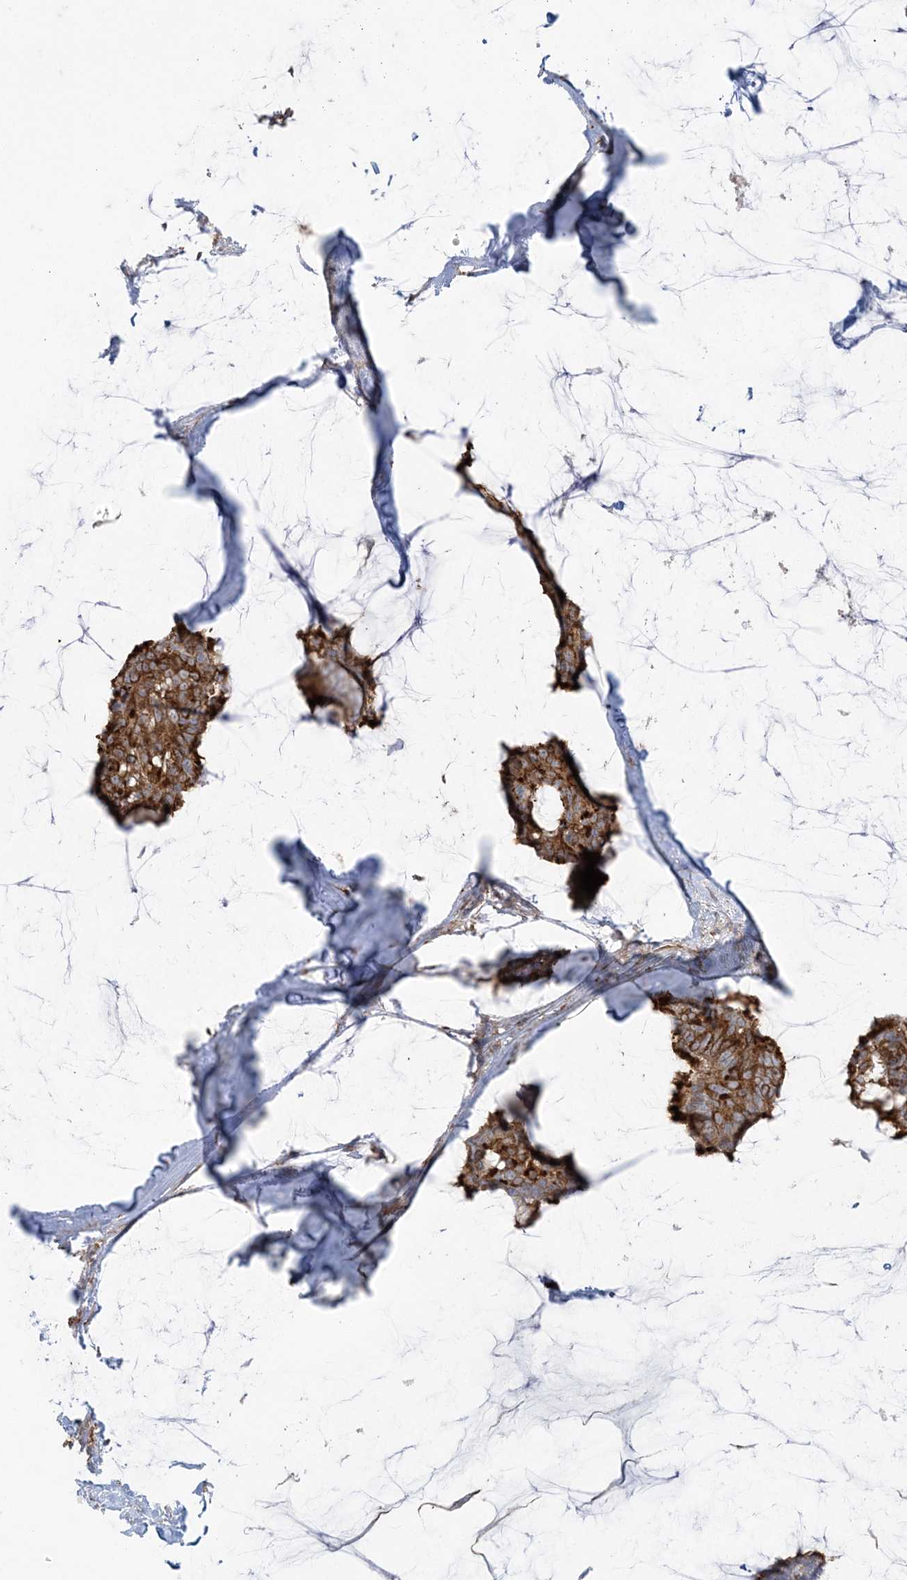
{"staining": {"intensity": "strong", "quantity": ">75%", "location": "cytoplasmic/membranous"}, "tissue": "breast cancer", "cell_type": "Tumor cells", "image_type": "cancer", "snomed": [{"axis": "morphology", "description": "Duct carcinoma"}, {"axis": "topography", "description": "Breast"}], "caption": "Human intraductal carcinoma (breast) stained for a protein (brown) demonstrates strong cytoplasmic/membranous positive expression in about >75% of tumor cells.", "gene": "DERL3", "patient": {"sex": "female", "age": 93}}